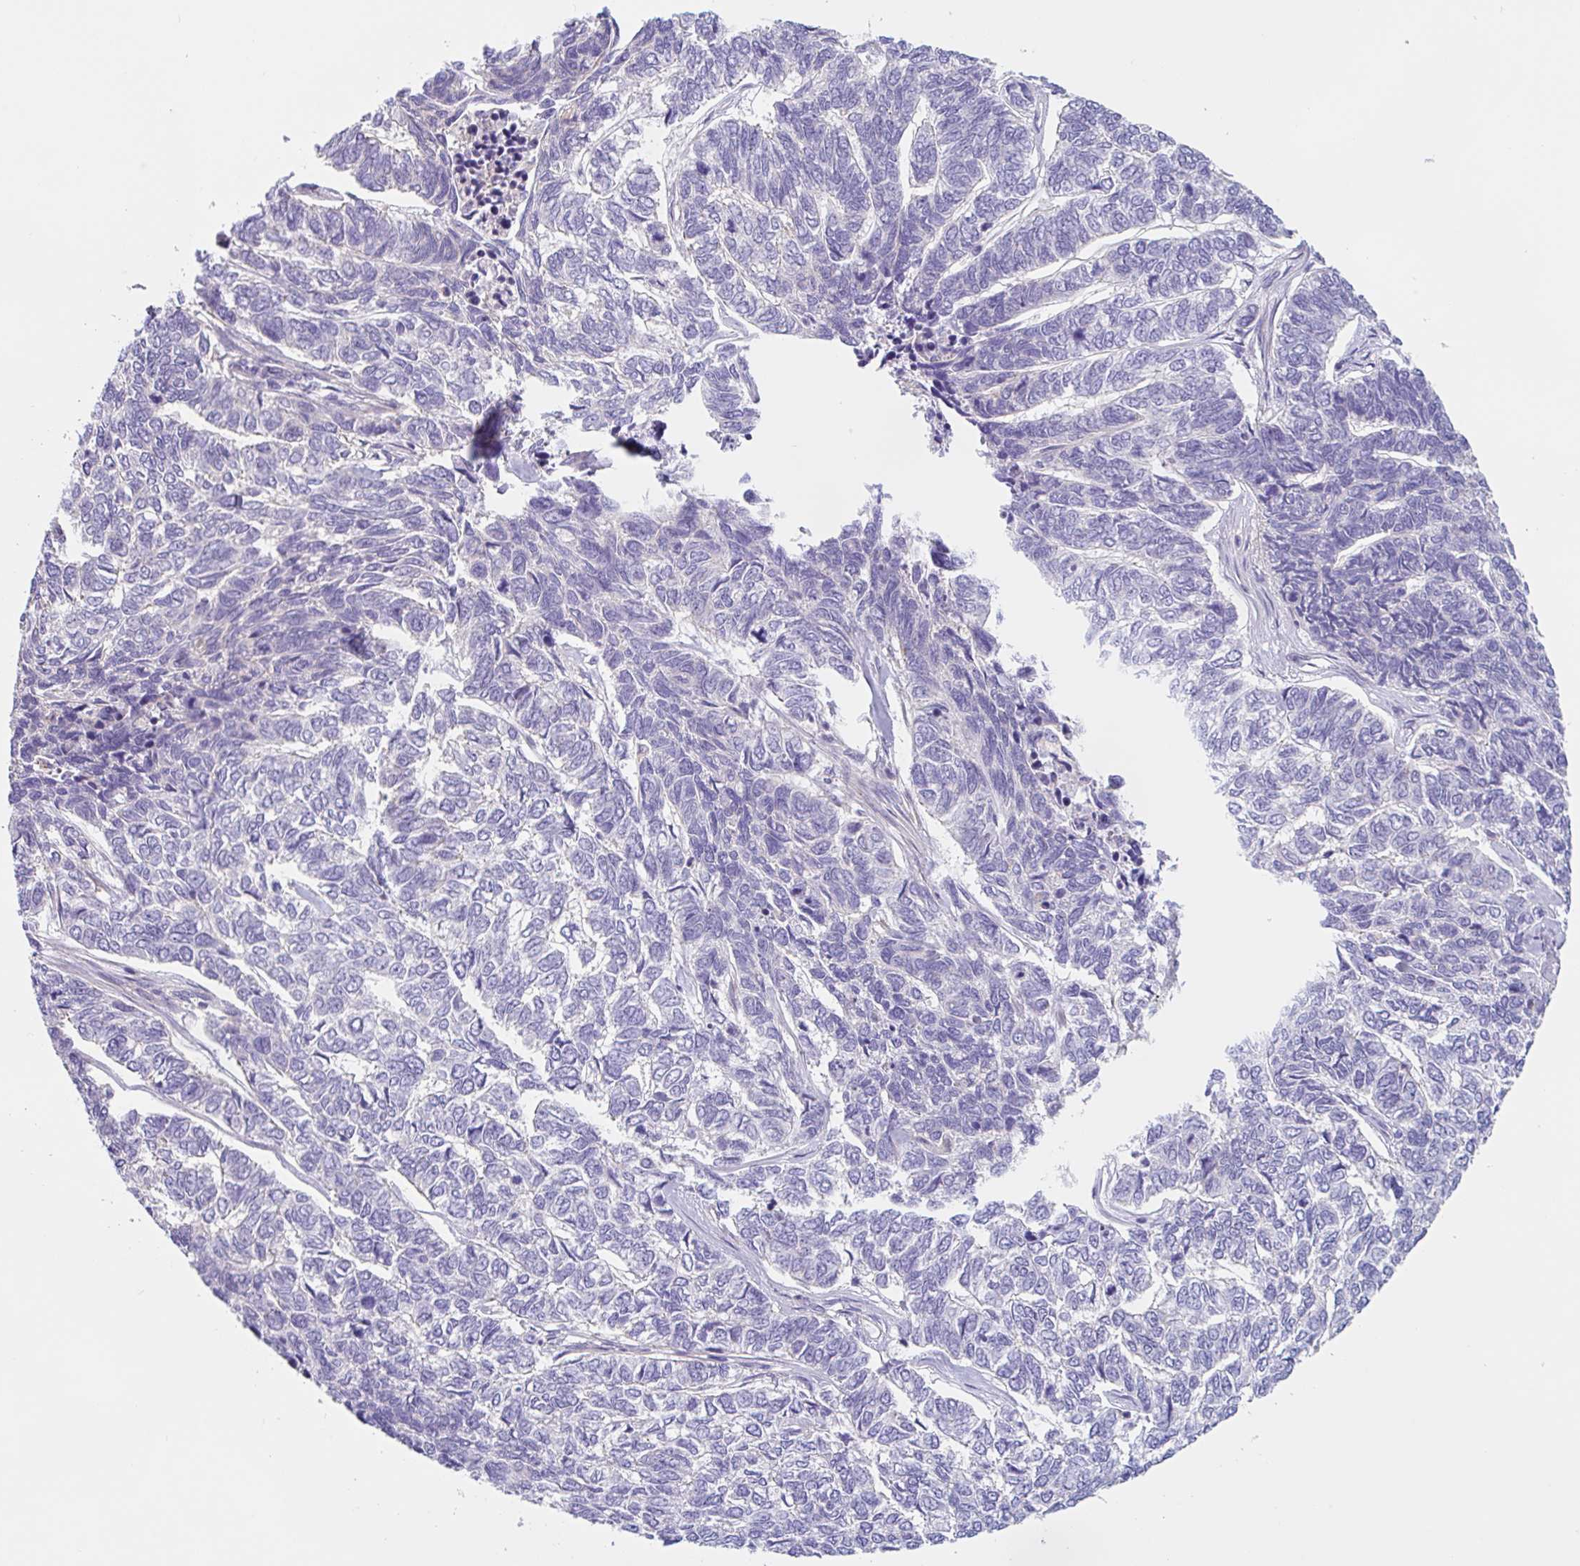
{"staining": {"intensity": "negative", "quantity": "none", "location": "none"}, "tissue": "skin cancer", "cell_type": "Tumor cells", "image_type": "cancer", "snomed": [{"axis": "morphology", "description": "Basal cell carcinoma"}, {"axis": "topography", "description": "Skin"}], "caption": "DAB (3,3'-diaminobenzidine) immunohistochemical staining of basal cell carcinoma (skin) demonstrates no significant staining in tumor cells.", "gene": "LENG9", "patient": {"sex": "female", "age": 65}}